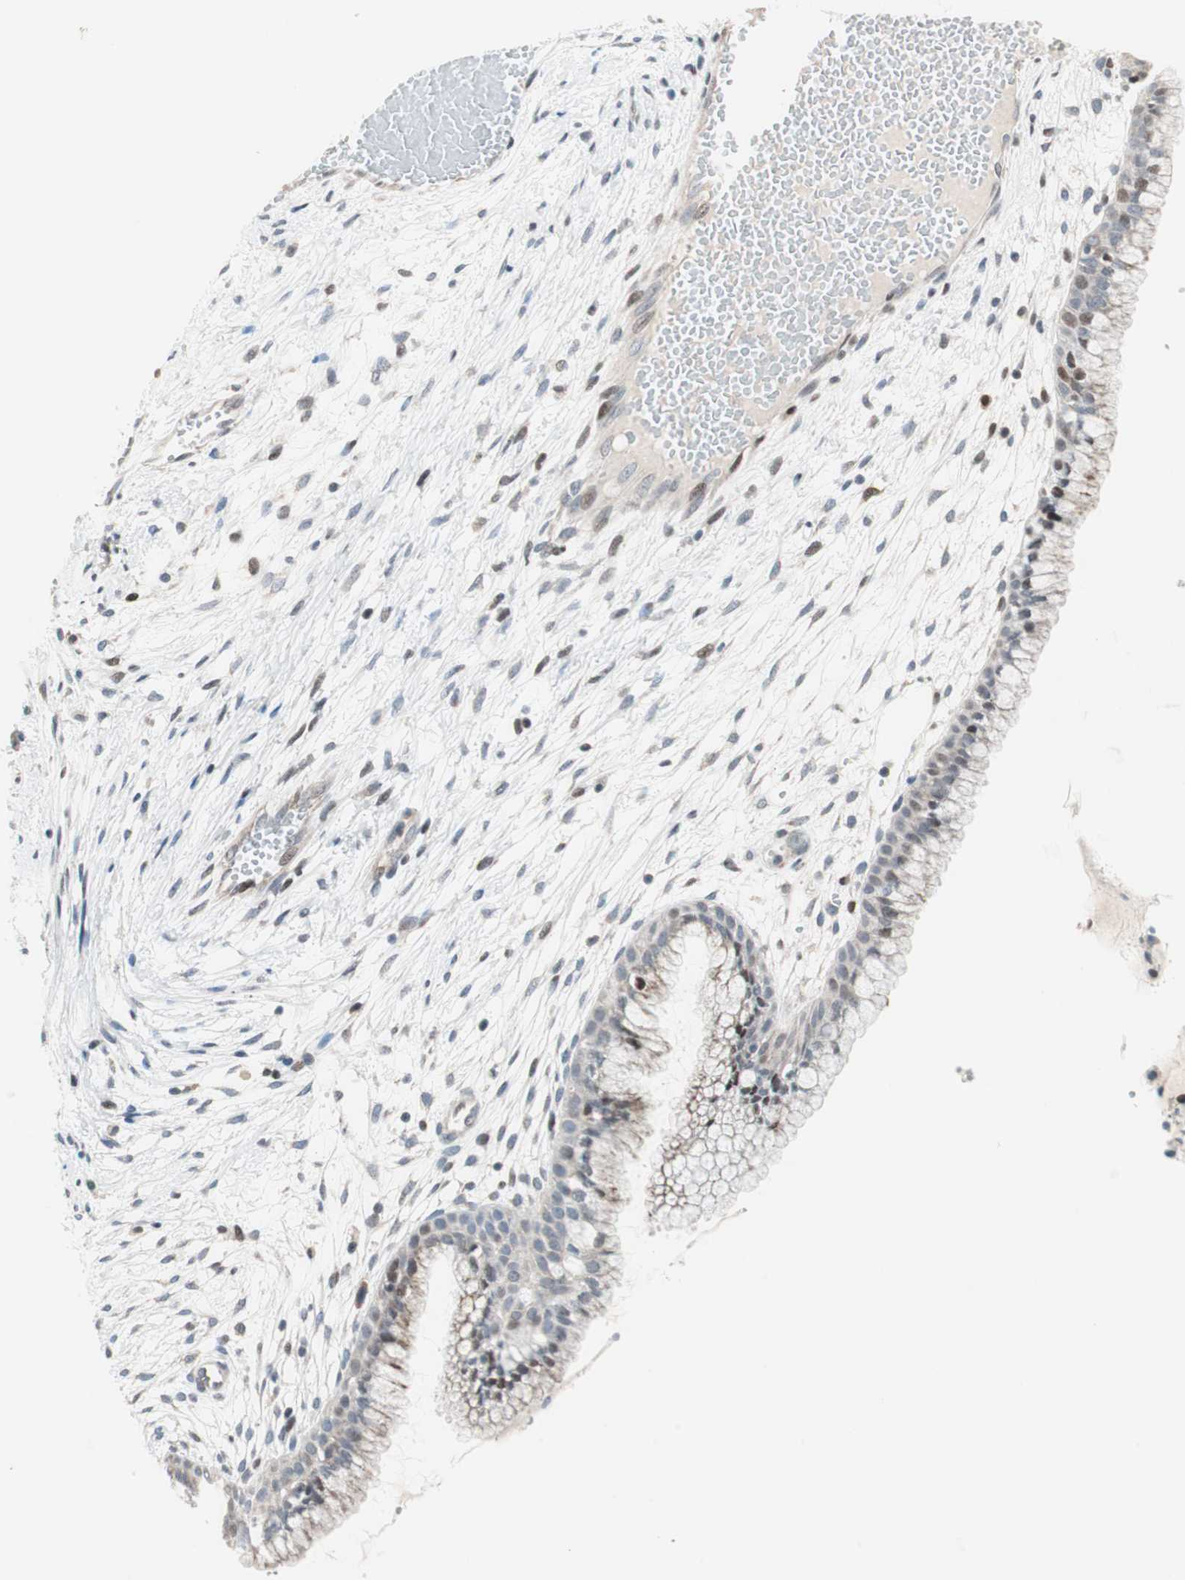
{"staining": {"intensity": "moderate", "quantity": "<25%", "location": "nuclear"}, "tissue": "cervix", "cell_type": "Glandular cells", "image_type": "normal", "snomed": [{"axis": "morphology", "description": "Normal tissue, NOS"}, {"axis": "topography", "description": "Cervix"}], "caption": "Immunohistochemistry (IHC) of normal human cervix exhibits low levels of moderate nuclear staining in about <25% of glandular cells.", "gene": "POLH", "patient": {"sex": "female", "age": 39}}